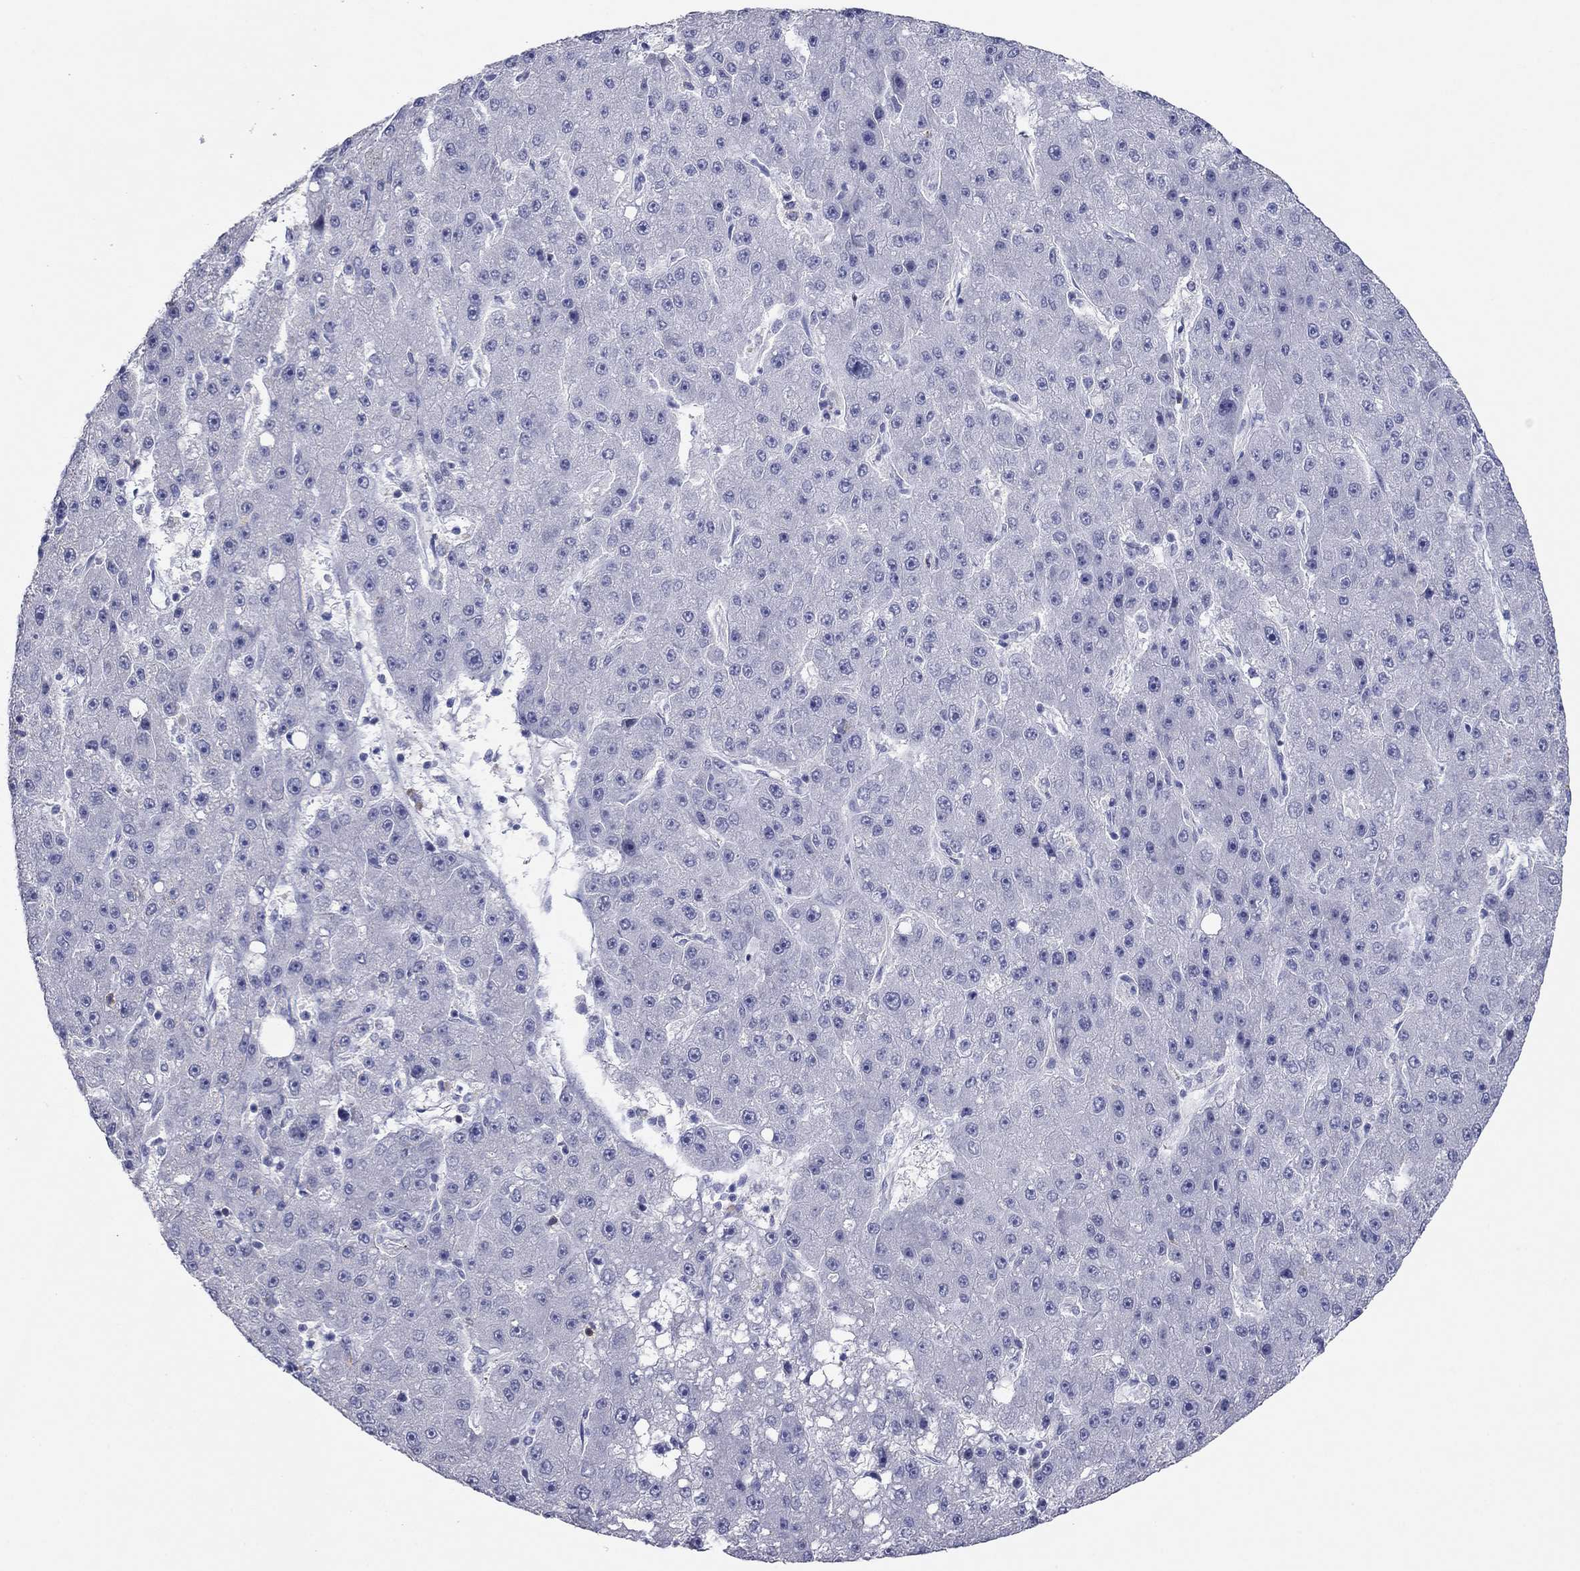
{"staining": {"intensity": "negative", "quantity": "none", "location": "none"}, "tissue": "liver cancer", "cell_type": "Tumor cells", "image_type": "cancer", "snomed": [{"axis": "morphology", "description": "Carcinoma, Hepatocellular, NOS"}, {"axis": "topography", "description": "Liver"}], "caption": "Immunohistochemistry photomicrograph of neoplastic tissue: hepatocellular carcinoma (liver) stained with DAB (3,3'-diaminobenzidine) exhibits no significant protein staining in tumor cells. The staining is performed using DAB brown chromogen with nuclei counter-stained in using hematoxylin.", "gene": "ITGAE", "patient": {"sex": "male", "age": 67}}